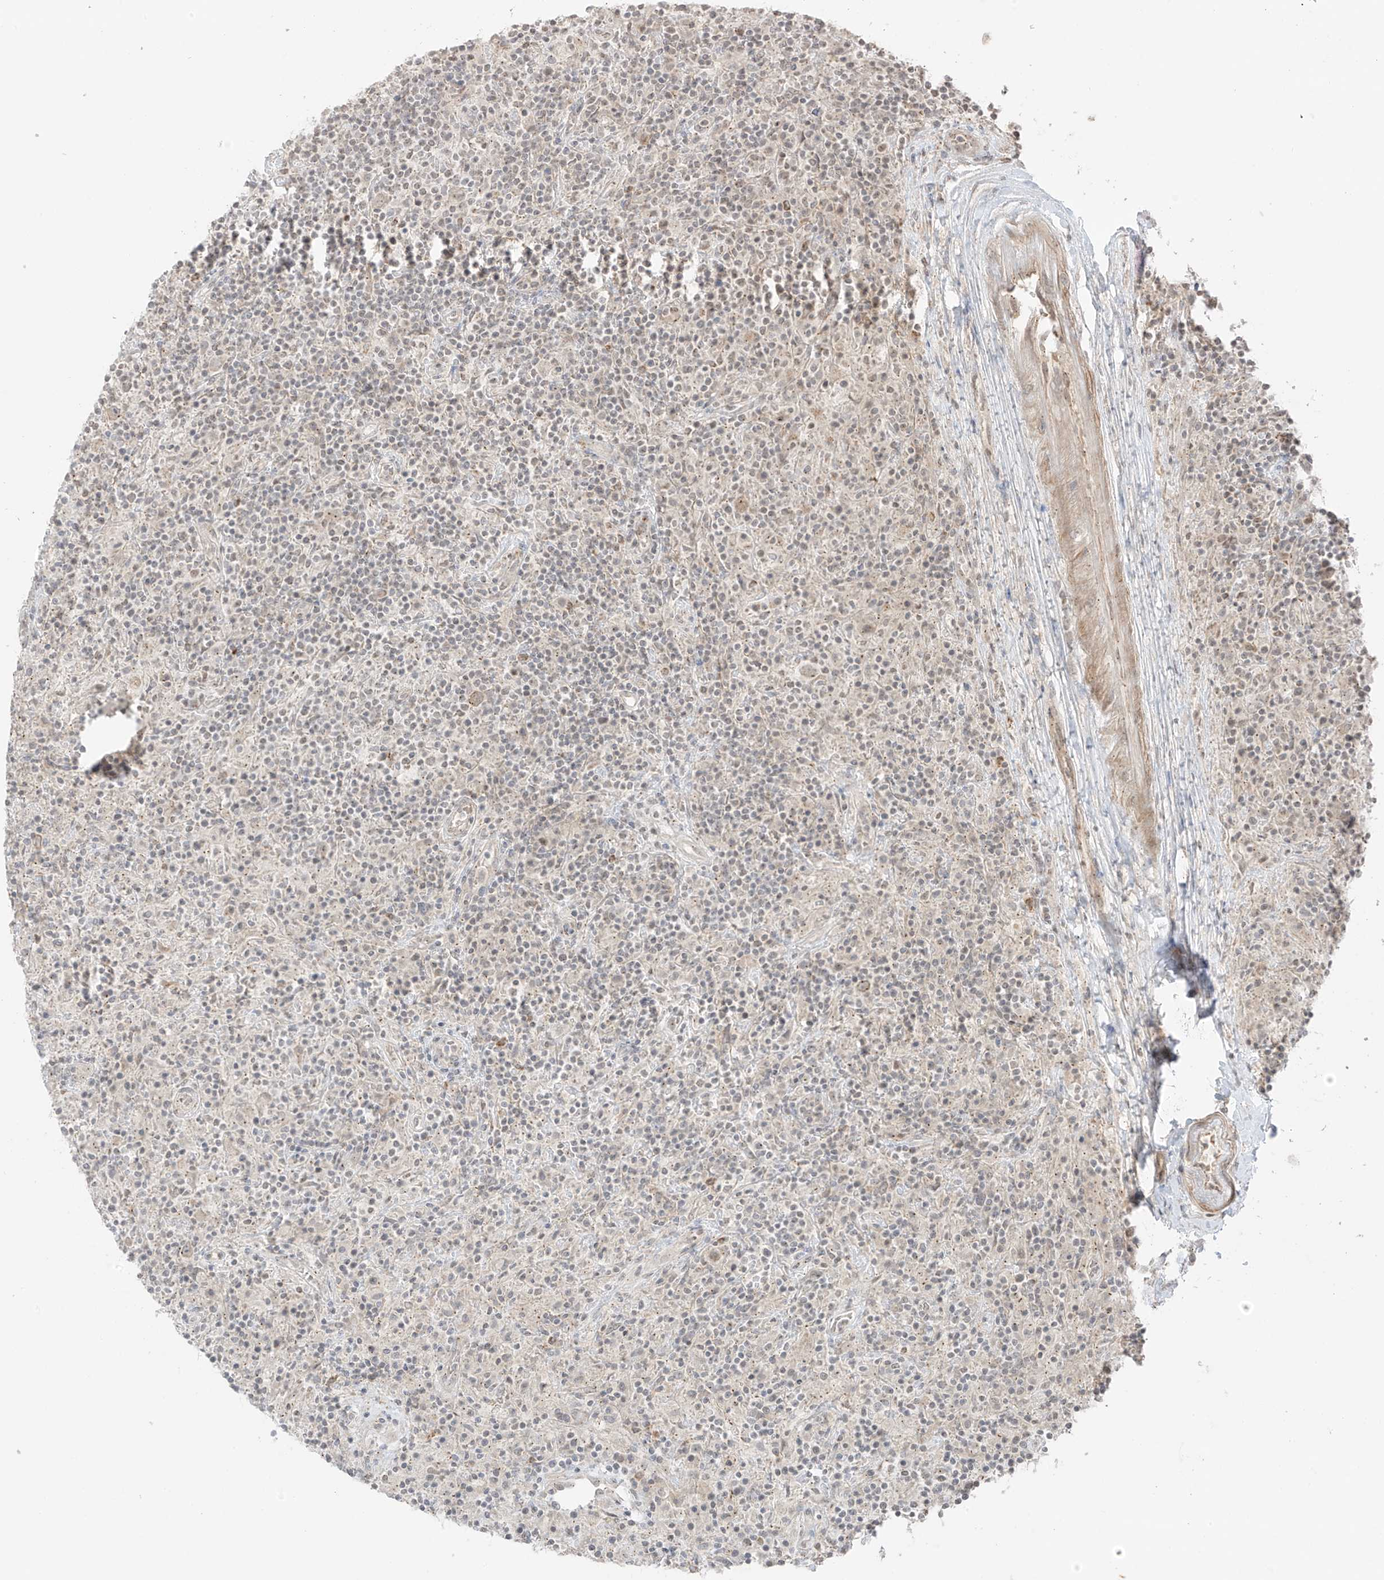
{"staining": {"intensity": "moderate", "quantity": "<25%", "location": "cytoplasmic/membranous"}, "tissue": "lymphoma", "cell_type": "Tumor cells", "image_type": "cancer", "snomed": [{"axis": "morphology", "description": "Hodgkin's disease, NOS"}, {"axis": "topography", "description": "Lymph node"}], "caption": "Hodgkin's disease tissue shows moderate cytoplasmic/membranous staining in about <25% of tumor cells", "gene": "N4BP3", "patient": {"sex": "male", "age": 70}}